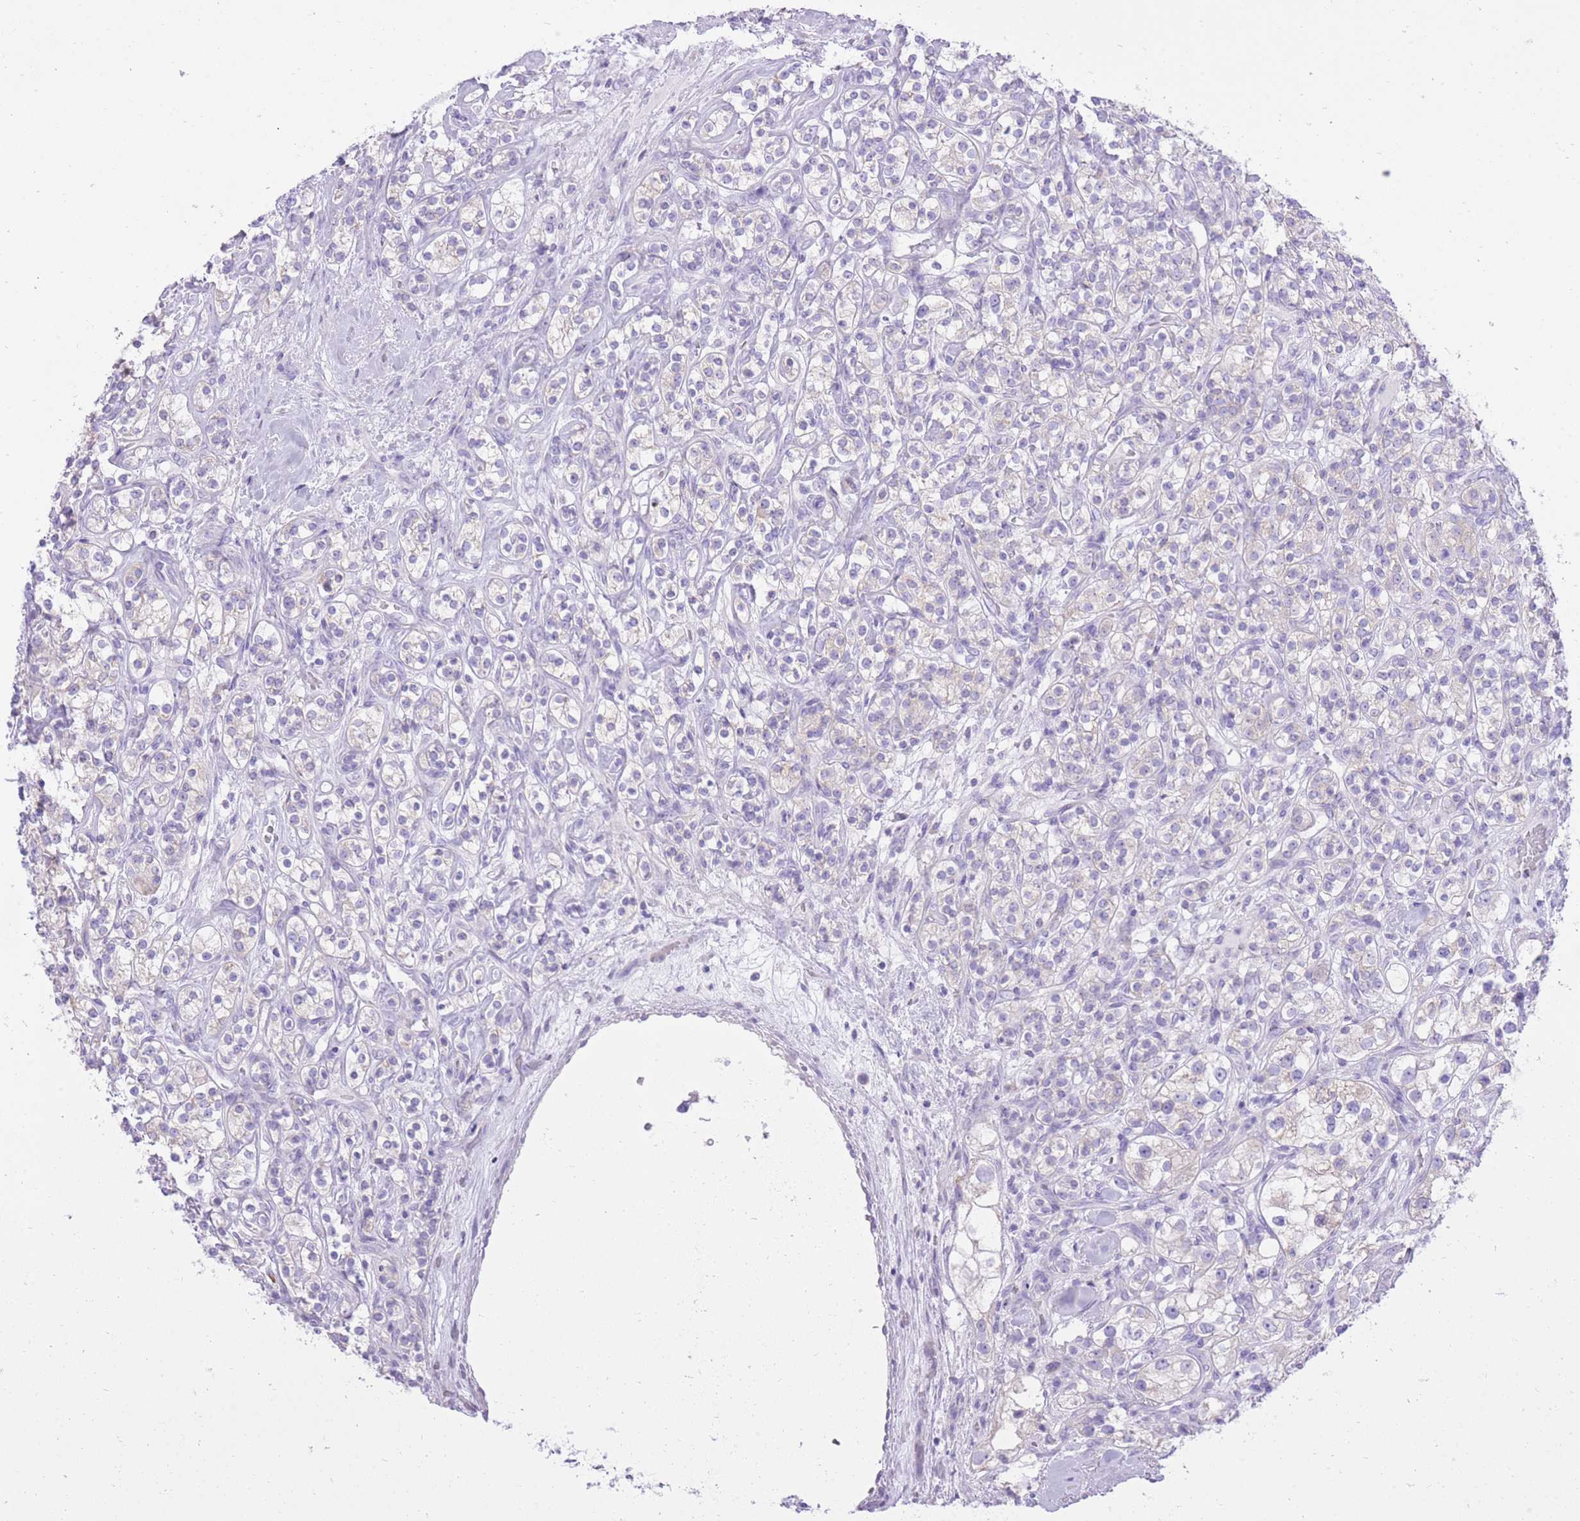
{"staining": {"intensity": "negative", "quantity": "none", "location": "none"}, "tissue": "renal cancer", "cell_type": "Tumor cells", "image_type": "cancer", "snomed": [{"axis": "morphology", "description": "Adenocarcinoma, NOS"}, {"axis": "topography", "description": "Kidney"}], "caption": "Immunohistochemistry (IHC) of renal cancer (adenocarcinoma) reveals no expression in tumor cells.", "gene": "SLC4A4", "patient": {"sex": "male", "age": 77}}